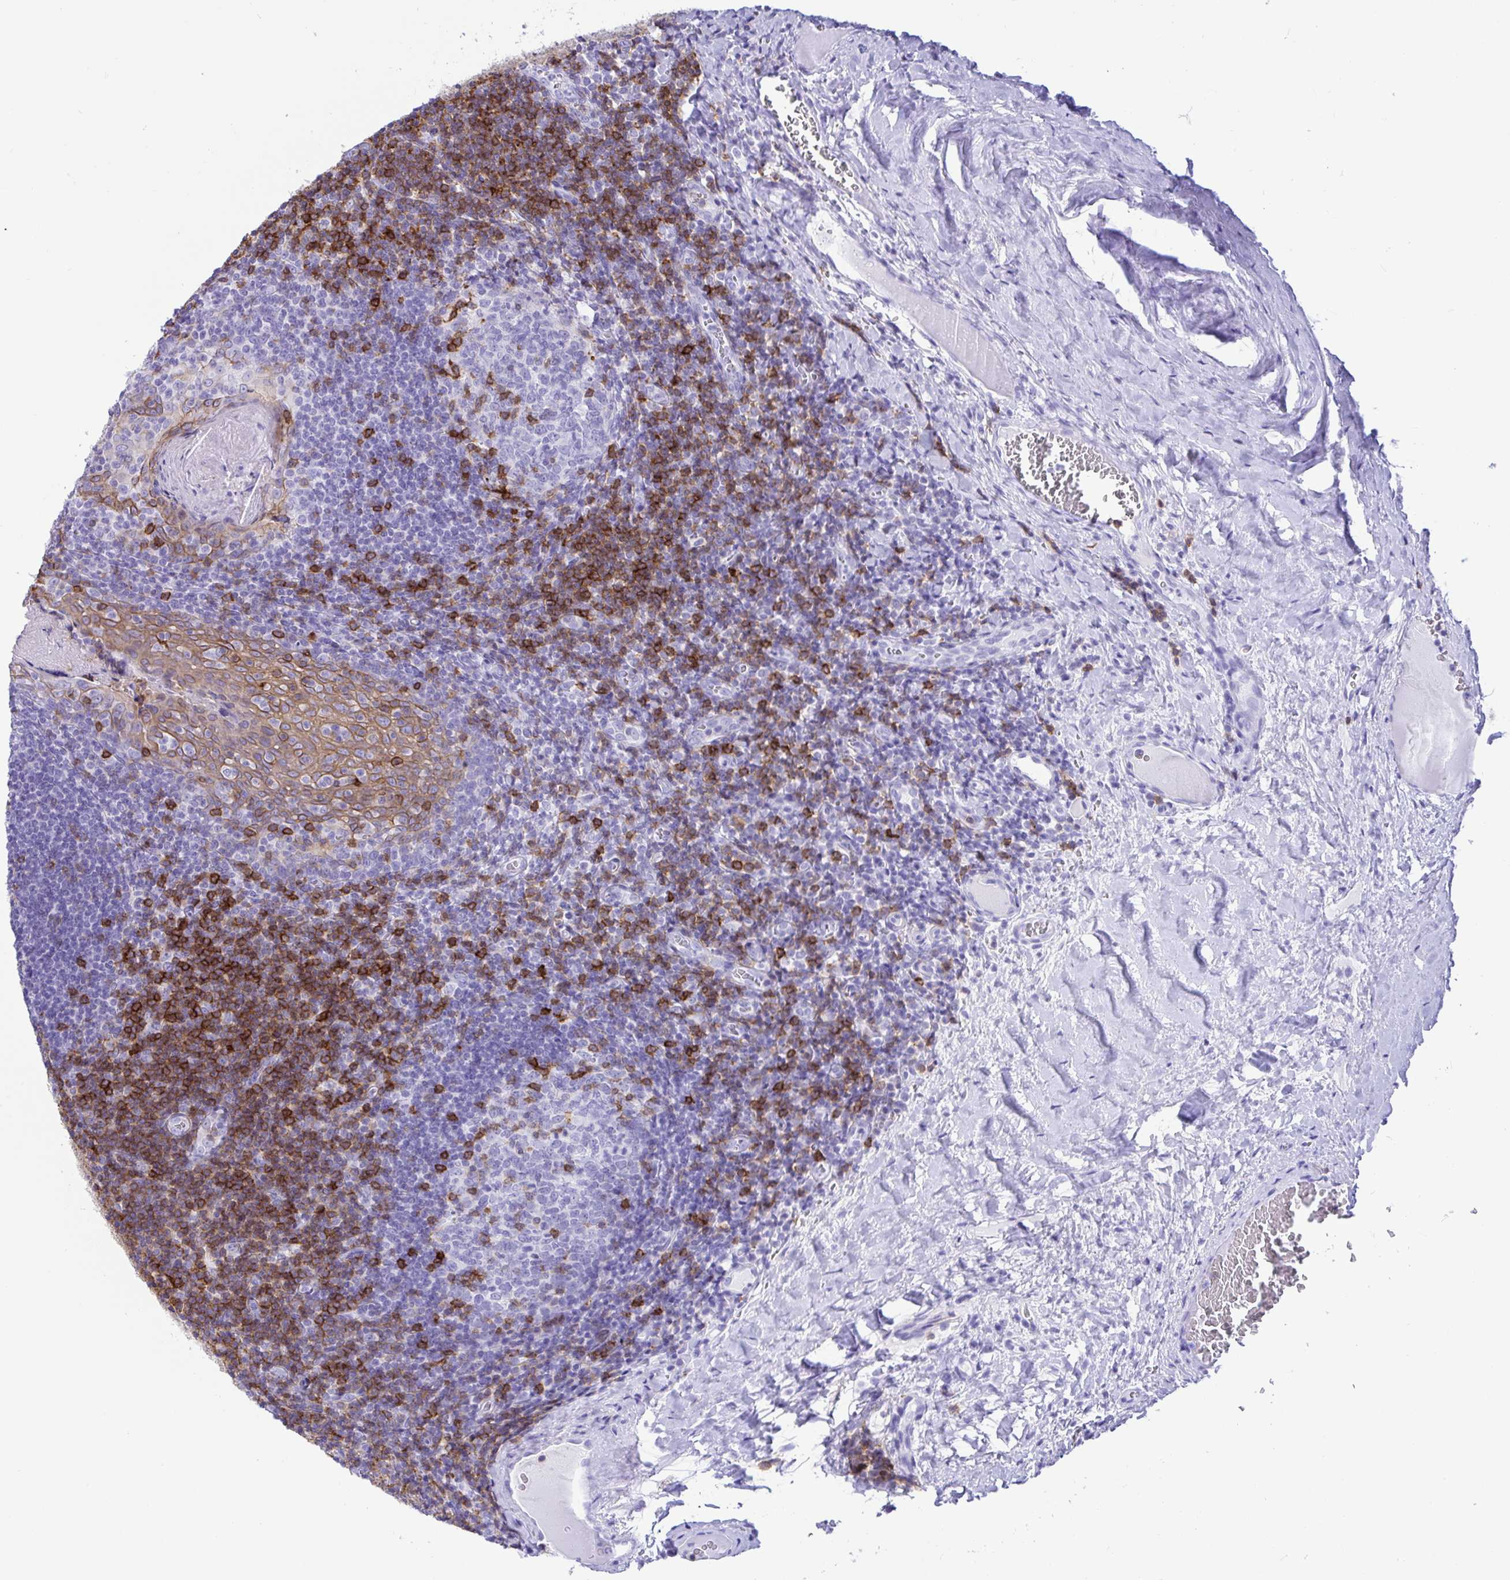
{"staining": {"intensity": "strong", "quantity": "<25%", "location": "cytoplasmic/membranous"}, "tissue": "tonsil", "cell_type": "Germinal center cells", "image_type": "normal", "snomed": [{"axis": "morphology", "description": "Normal tissue, NOS"}, {"axis": "morphology", "description": "Inflammation, NOS"}, {"axis": "topography", "description": "Tonsil"}], "caption": "A histopathology image showing strong cytoplasmic/membranous positivity in about <25% of germinal center cells in unremarkable tonsil, as visualized by brown immunohistochemical staining.", "gene": "CD5", "patient": {"sex": "female", "age": 31}}